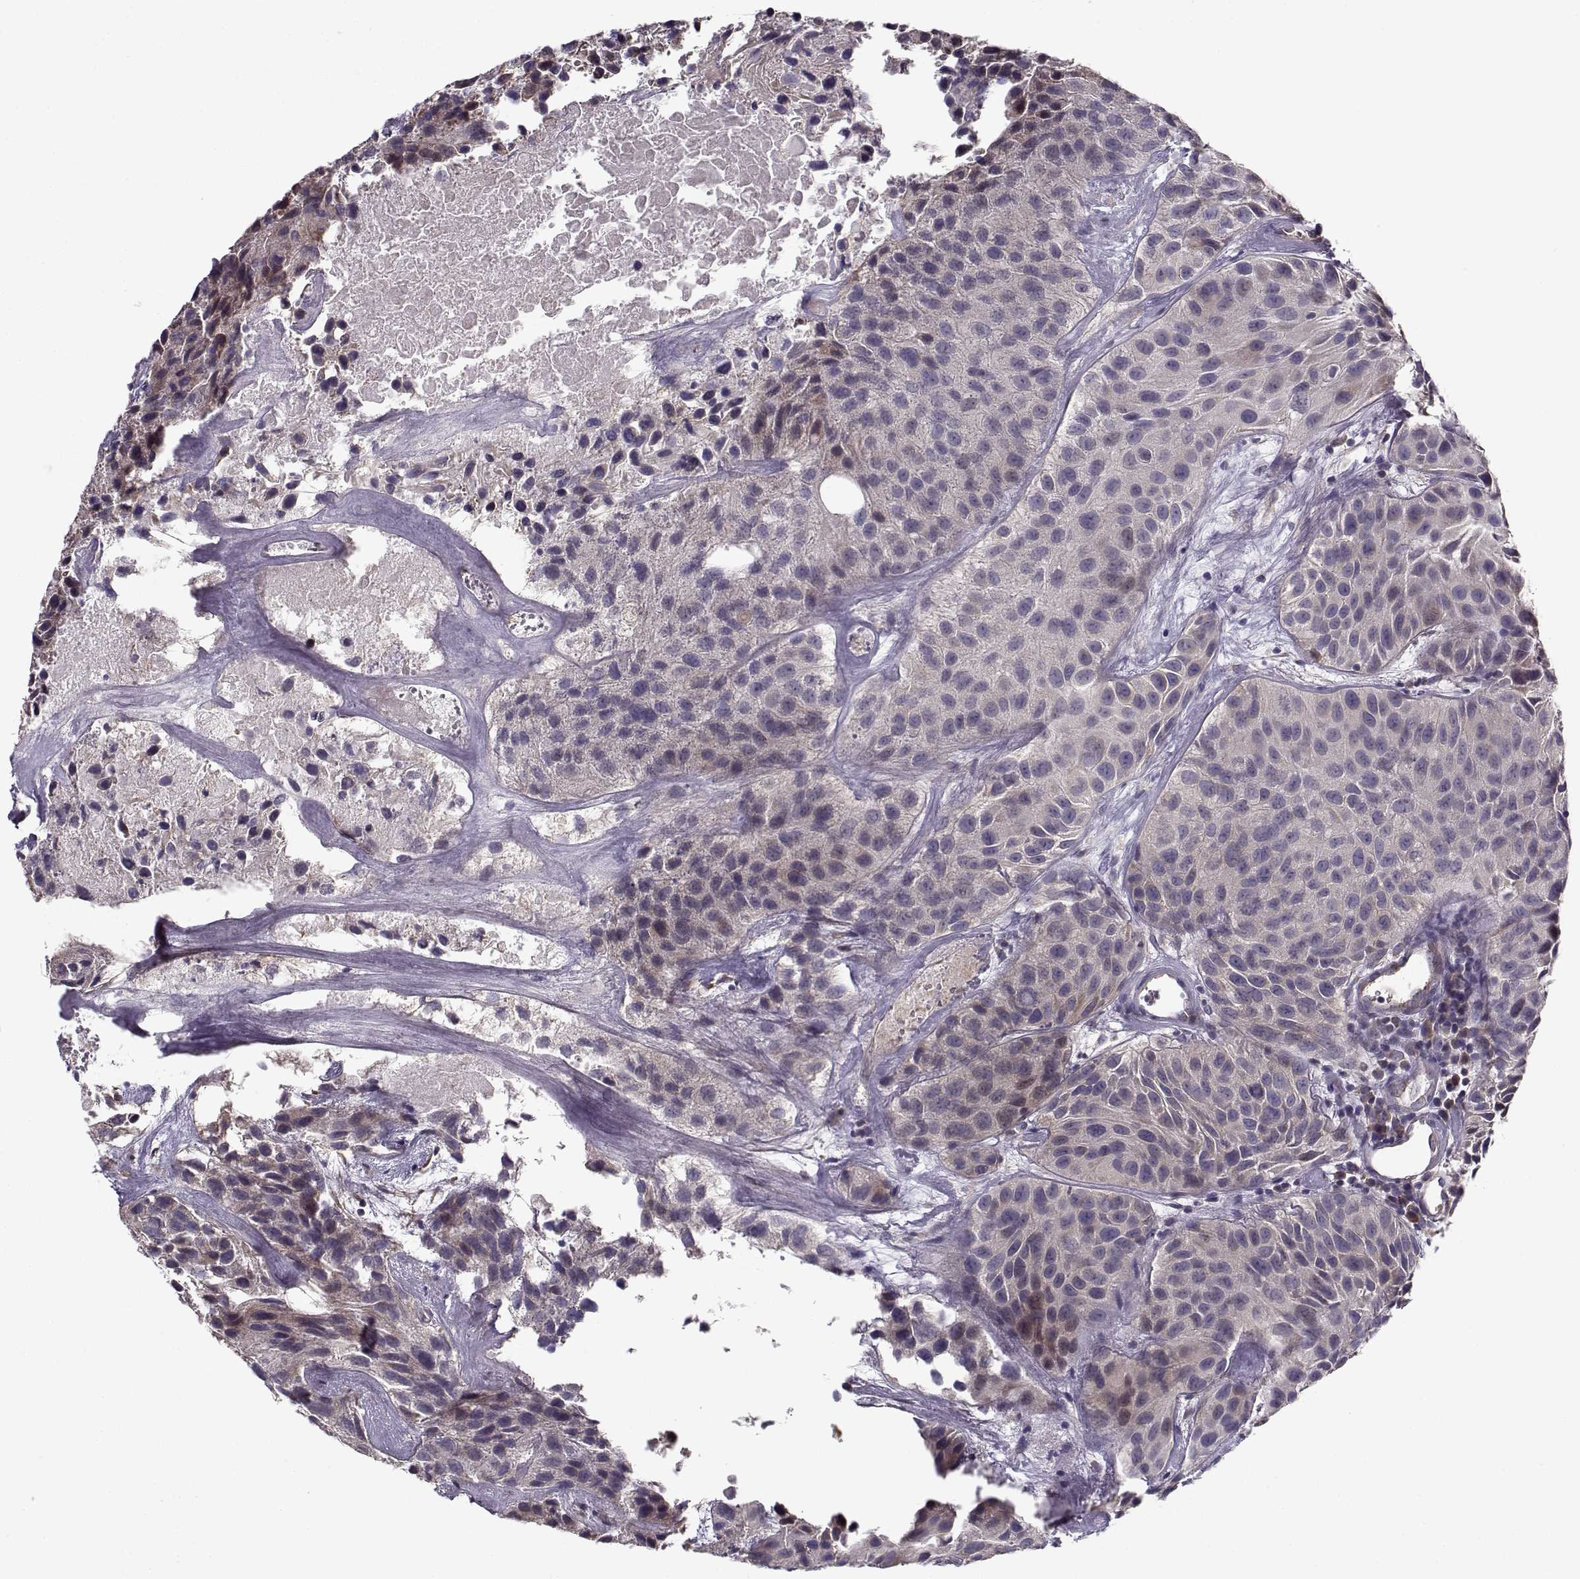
{"staining": {"intensity": "negative", "quantity": "none", "location": "none"}, "tissue": "urothelial cancer", "cell_type": "Tumor cells", "image_type": "cancer", "snomed": [{"axis": "morphology", "description": "Urothelial carcinoma, Low grade"}, {"axis": "topography", "description": "Urinary bladder"}], "caption": "High magnification brightfield microscopy of low-grade urothelial carcinoma stained with DAB (3,3'-diaminobenzidine) (brown) and counterstained with hematoxylin (blue): tumor cells show no significant positivity.", "gene": "ENTPD8", "patient": {"sex": "female", "age": 87}}